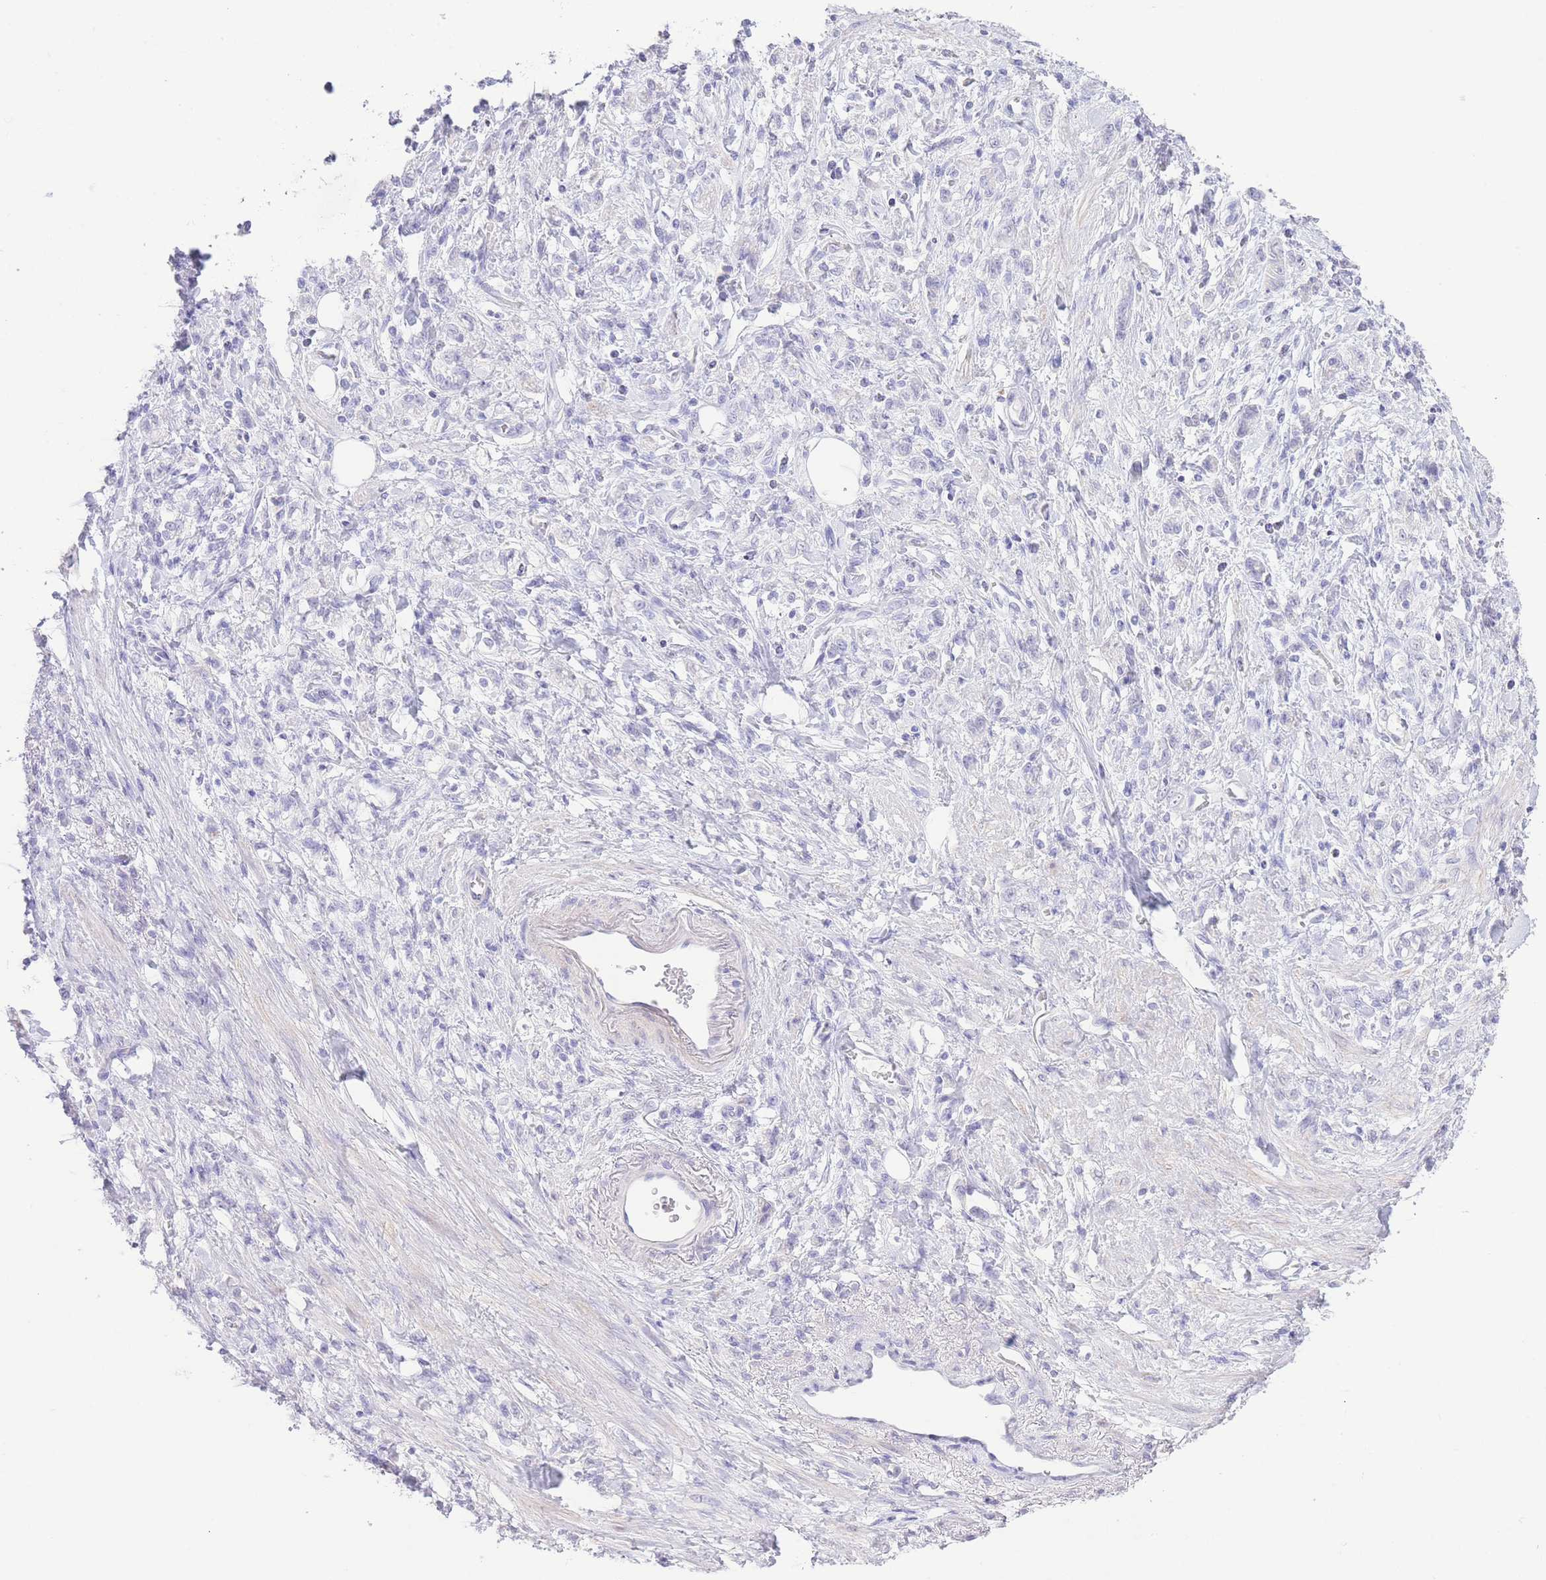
{"staining": {"intensity": "negative", "quantity": "none", "location": "none"}, "tissue": "stomach cancer", "cell_type": "Tumor cells", "image_type": "cancer", "snomed": [{"axis": "morphology", "description": "Adenocarcinoma, NOS"}, {"axis": "topography", "description": "Stomach"}], "caption": "IHC of human stomach cancer (adenocarcinoma) reveals no staining in tumor cells.", "gene": "PKLR", "patient": {"sex": "male", "age": 77}}